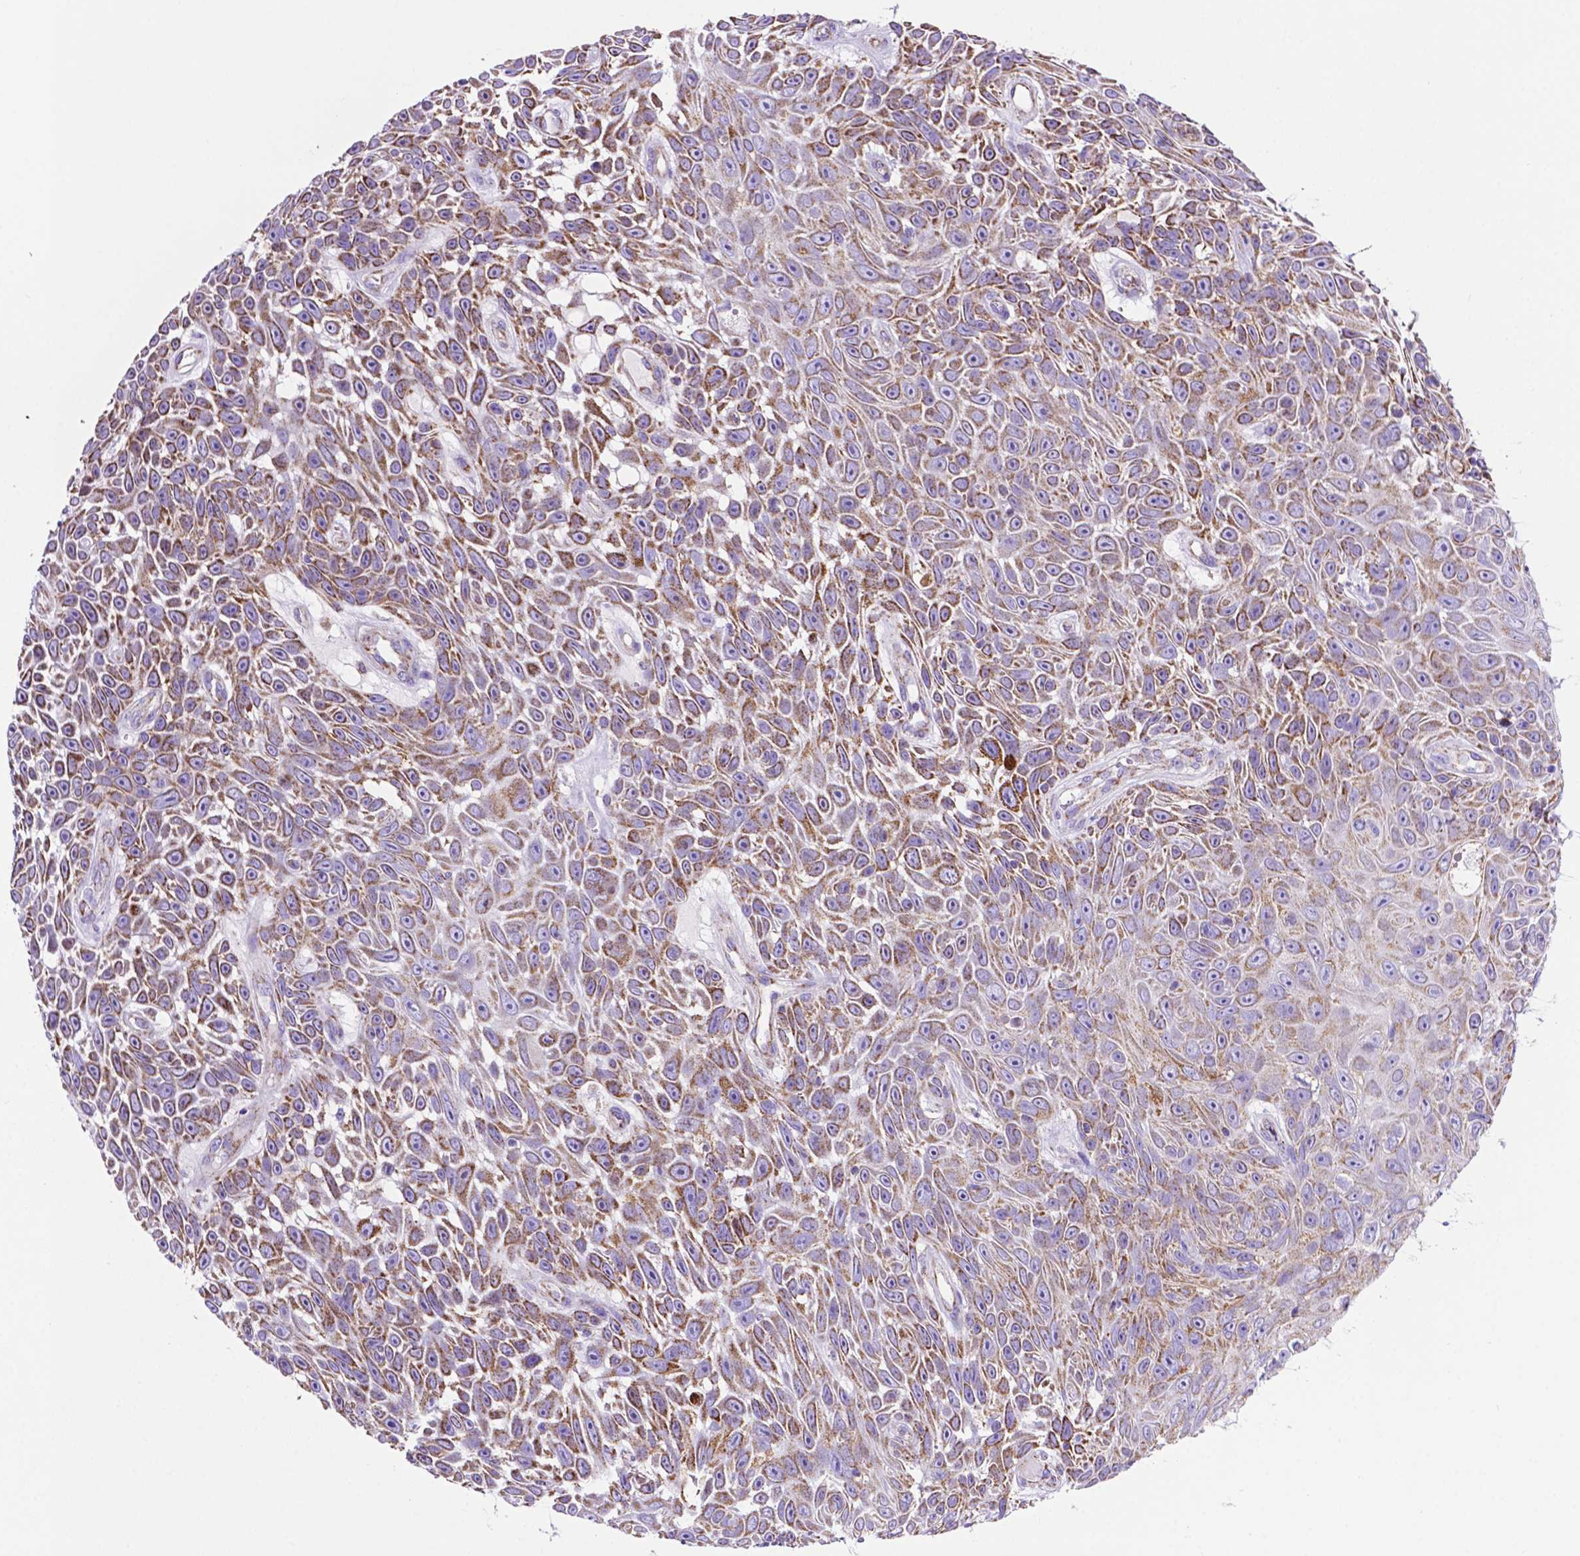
{"staining": {"intensity": "moderate", "quantity": ">75%", "location": "cytoplasmic/membranous"}, "tissue": "skin cancer", "cell_type": "Tumor cells", "image_type": "cancer", "snomed": [{"axis": "morphology", "description": "Squamous cell carcinoma, NOS"}, {"axis": "topography", "description": "Skin"}], "caption": "Skin cancer (squamous cell carcinoma) stained with a brown dye reveals moderate cytoplasmic/membranous positive positivity in about >75% of tumor cells.", "gene": "GDPD5", "patient": {"sex": "male", "age": 82}}